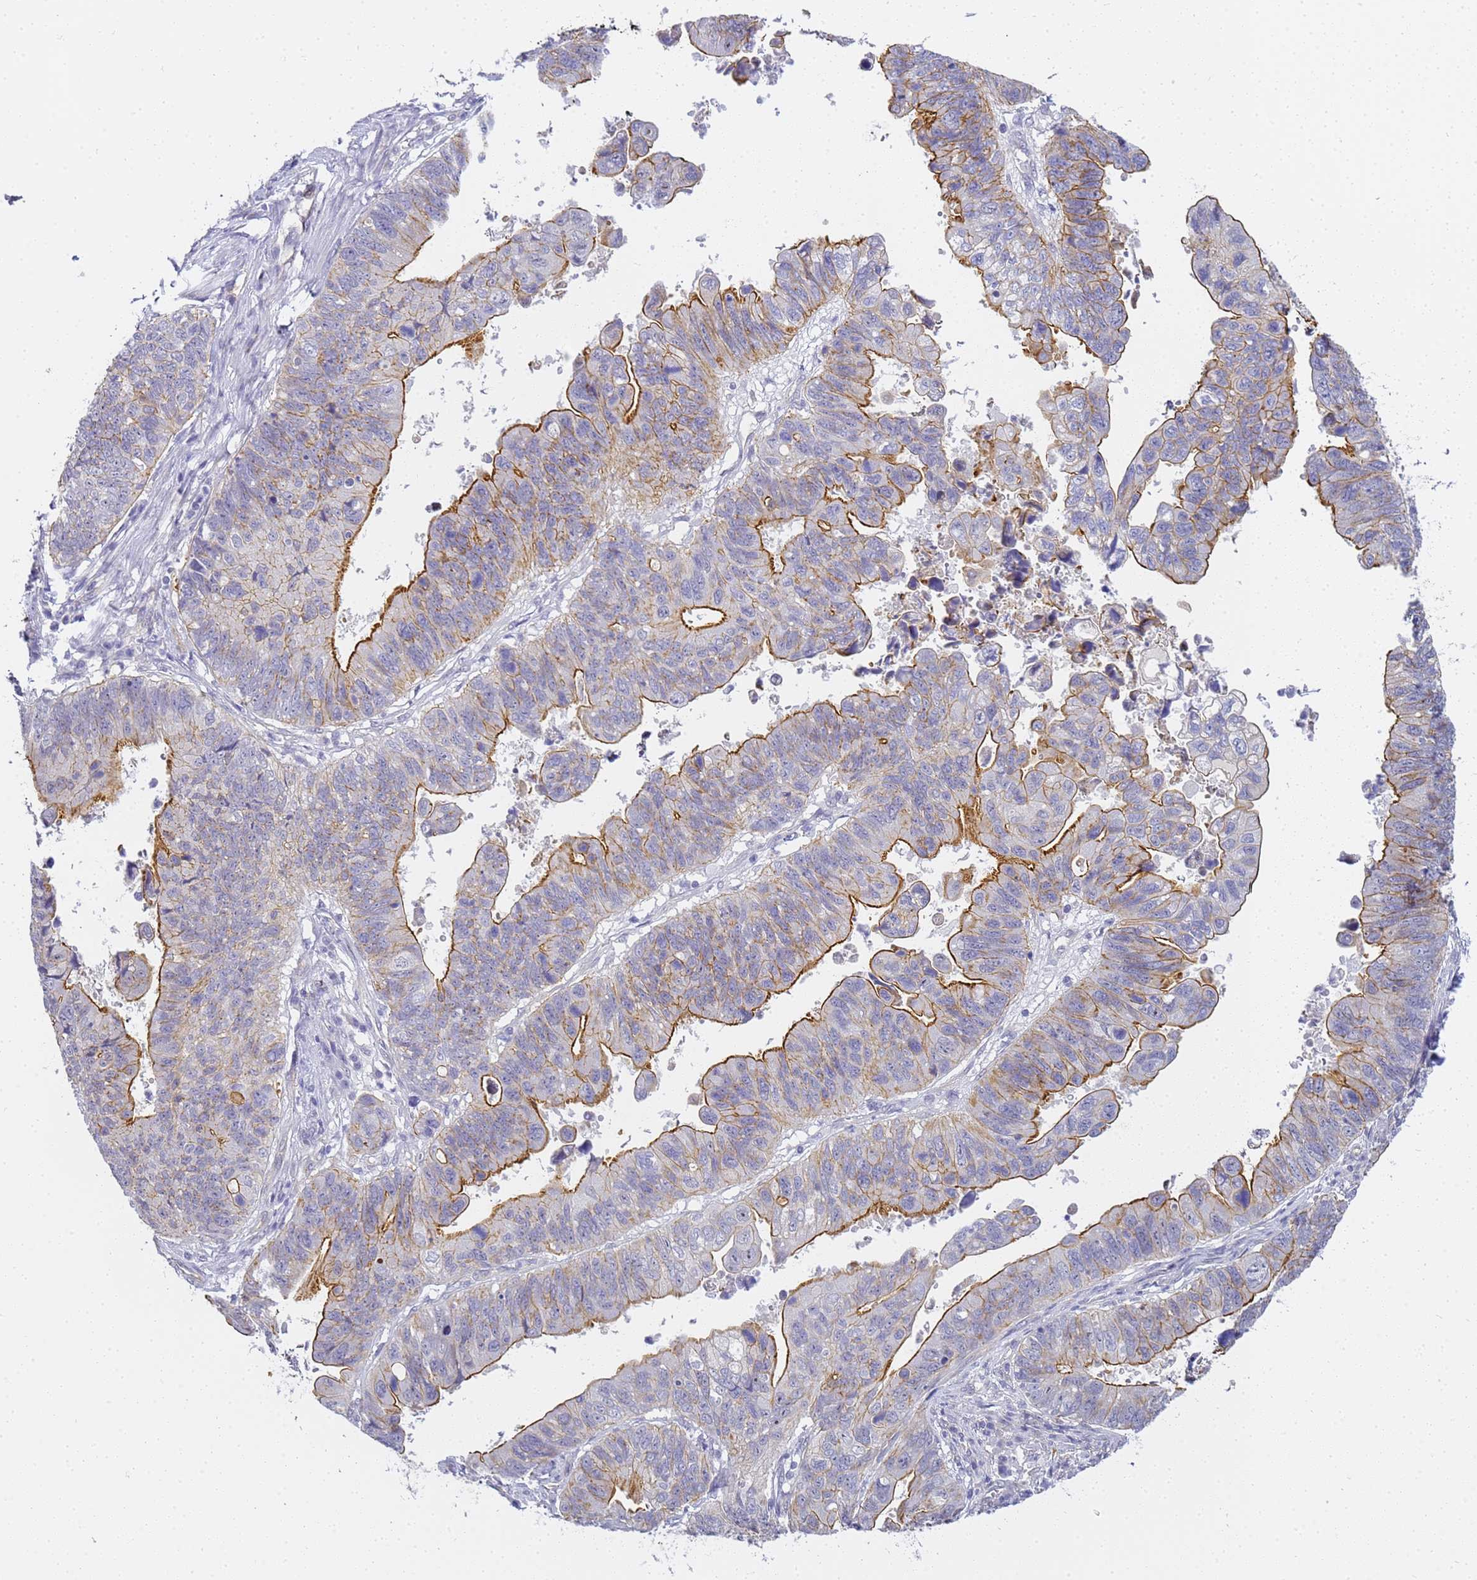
{"staining": {"intensity": "moderate", "quantity": "25%-75%", "location": "cytoplasmic/membranous"}, "tissue": "stomach cancer", "cell_type": "Tumor cells", "image_type": "cancer", "snomed": [{"axis": "morphology", "description": "Adenocarcinoma, NOS"}, {"axis": "topography", "description": "Stomach"}], "caption": "A high-resolution photomicrograph shows IHC staining of stomach adenocarcinoma, which exhibits moderate cytoplasmic/membranous positivity in approximately 25%-75% of tumor cells.", "gene": "GON4L", "patient": {"sex": "male", "age": 59}}